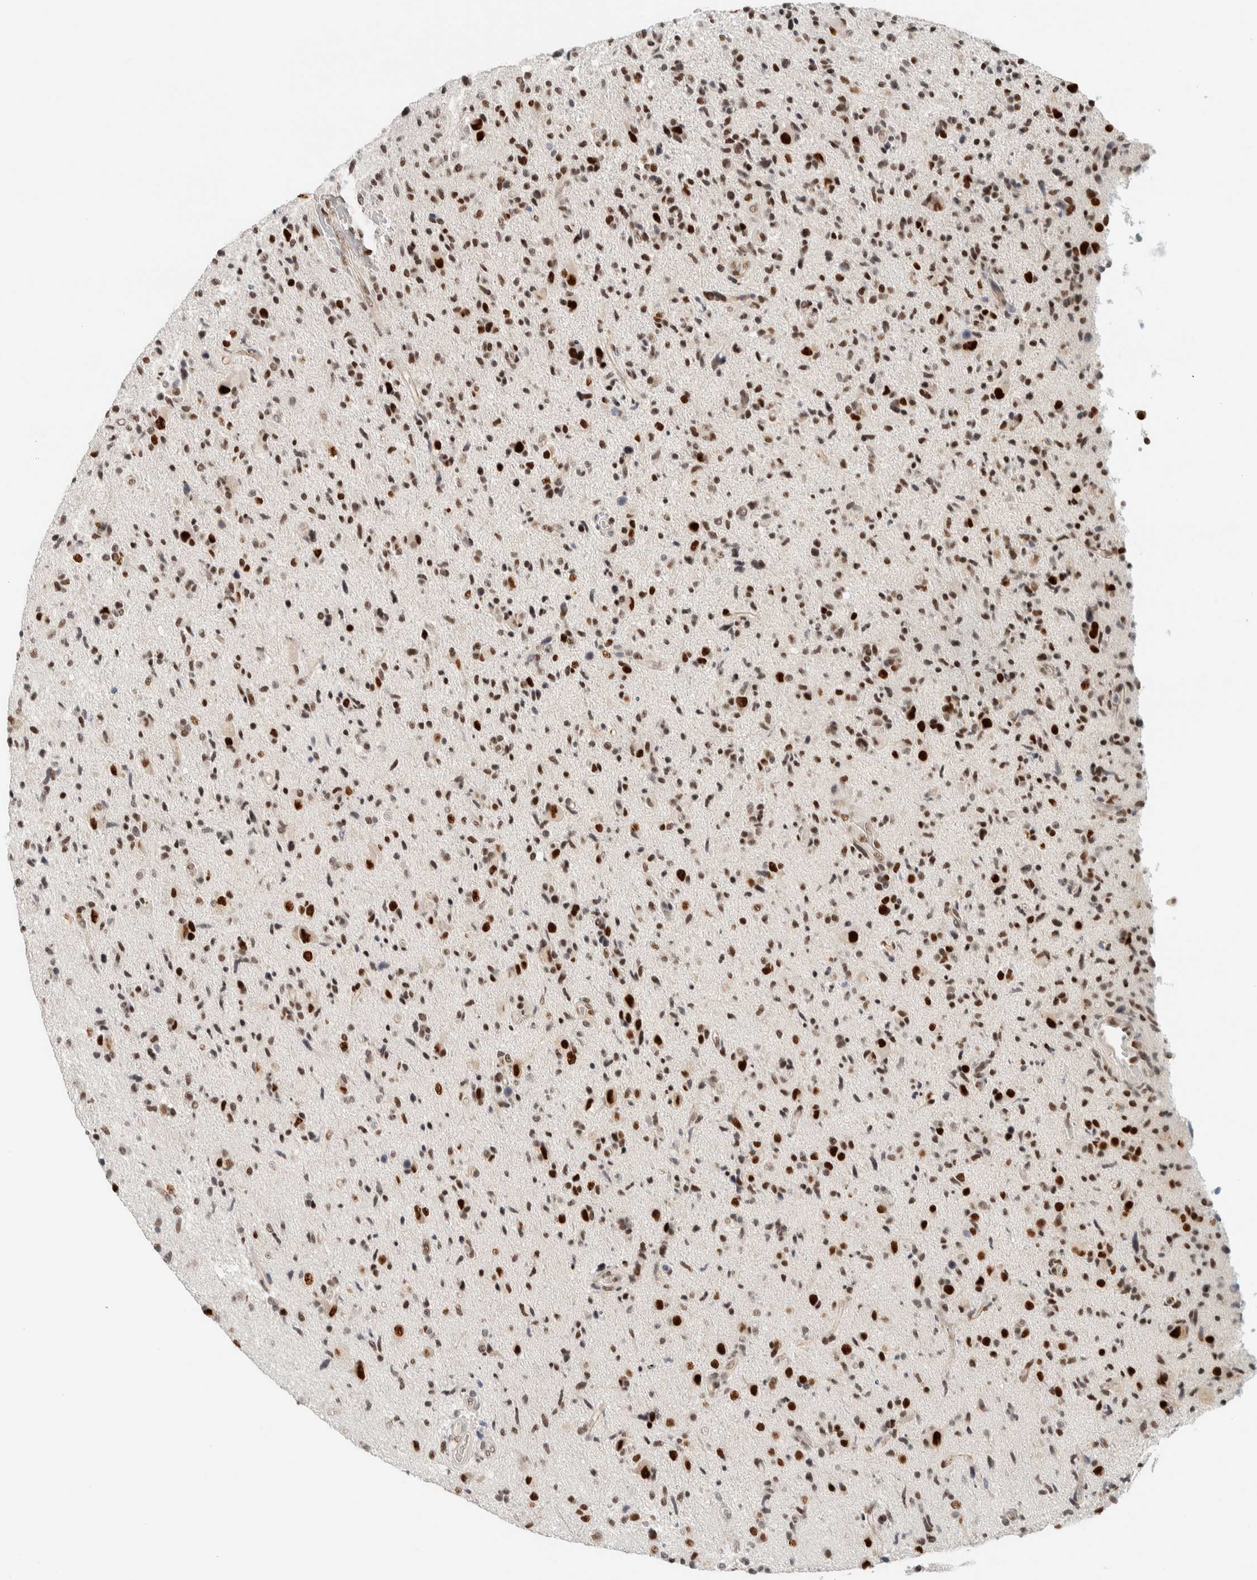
{"staining": {"intensity": "strong", "quantity": "25%-75%", "location": "nuclear"}, "tissue": "glioma", "cell_type": "Tumor cells", "image_type": "cancer", "snomed": [{"axis": "morphology", "description": "Glioma, malignant, High grade"}, {"axis": "topography", "description": "Brain"}], "caption": "The histopathology image exhibits immunohistochemical staining of high-grade glioma (malignant). There is strong nuclear staining is present in about 25%-75% of tumor cells.", "gene": "ZNF683", "patient": {"sex": "male", "age": 72}}